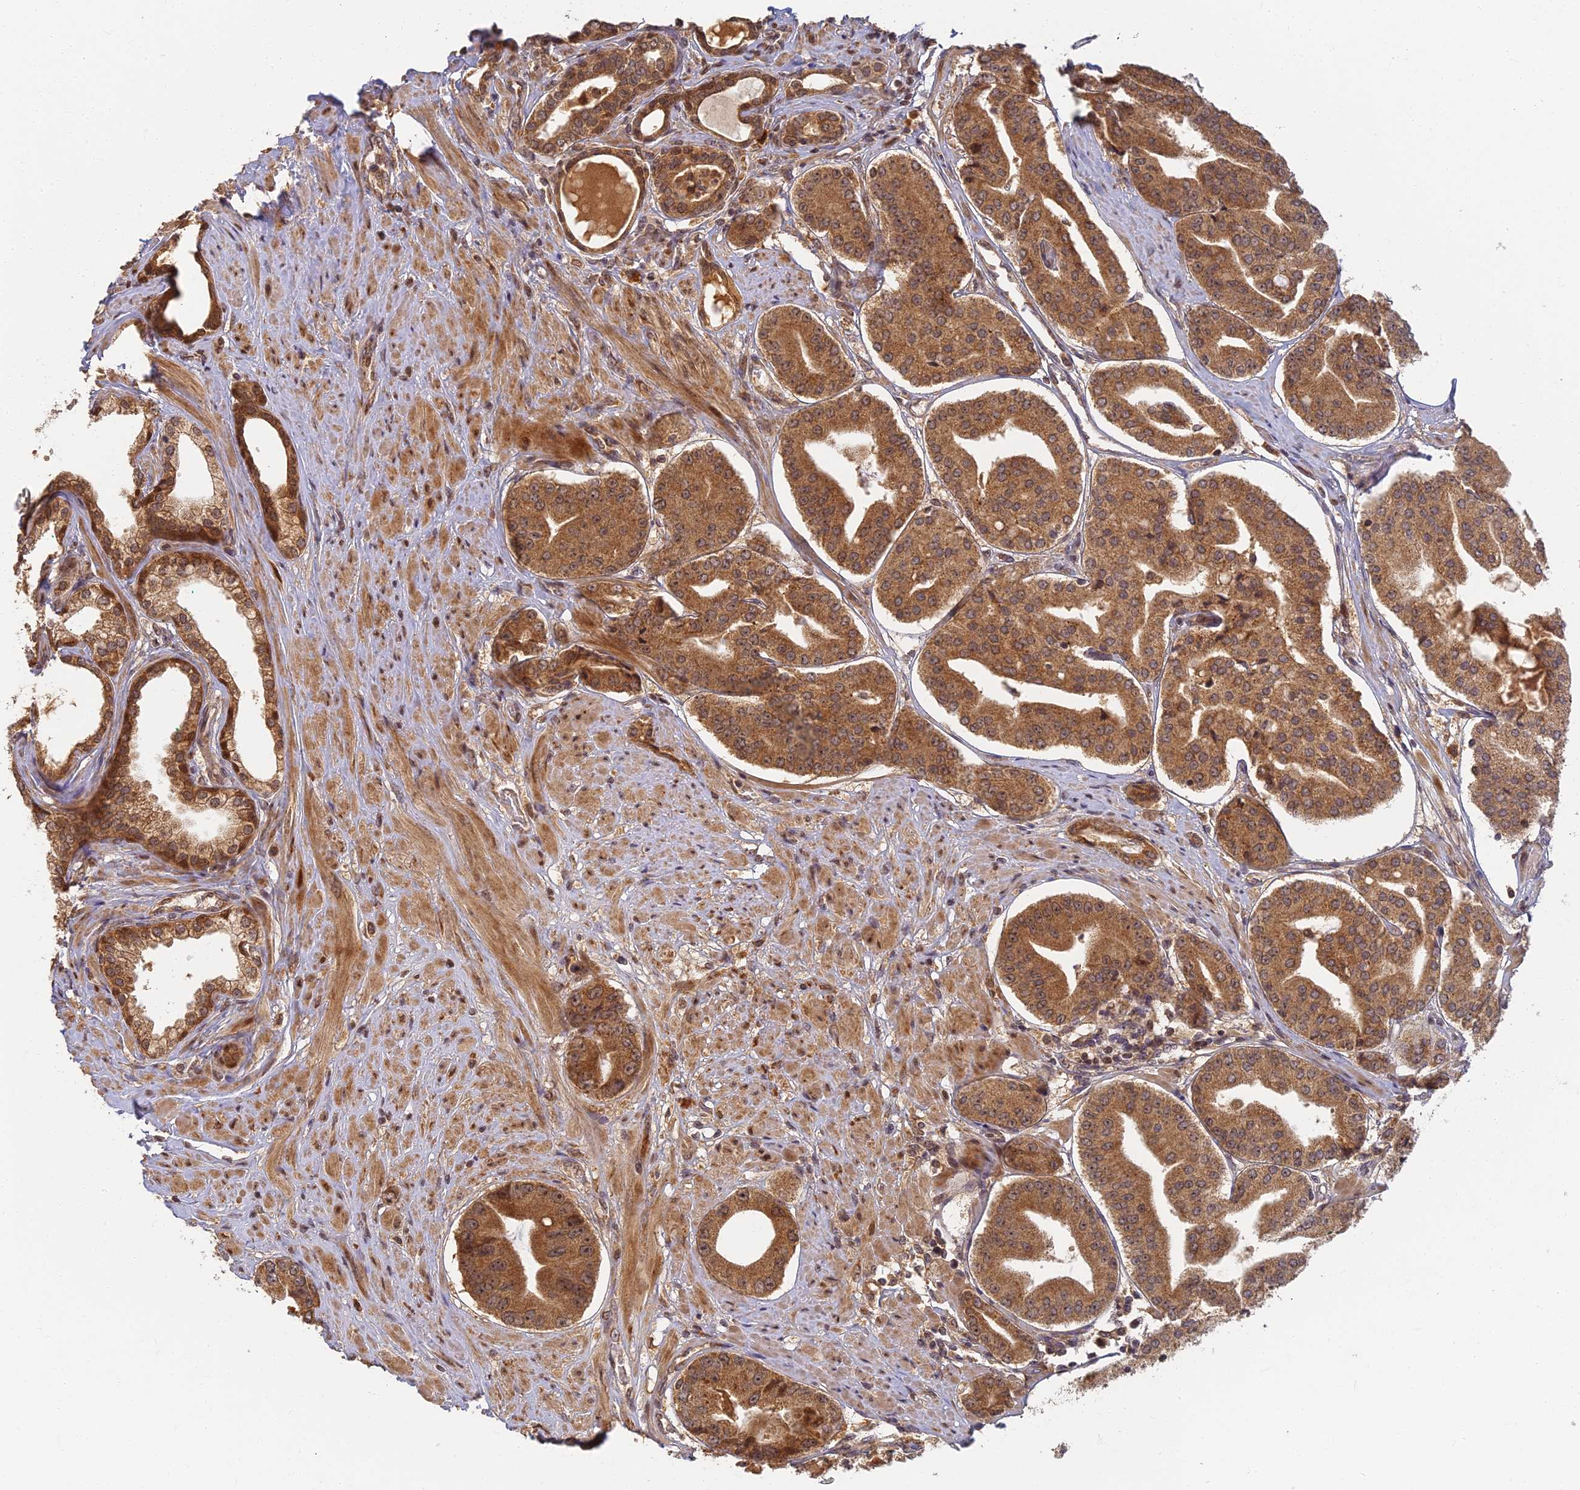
{"staining": {"intensity": "moderate", "quantity": ">75%", "location": "cytoplasmic/membranous"}, "tissue": "prostate cancer", "cell_type": "Tumor cells", "image_type": "cancer", "snomed": [{"axis": "morphology", "description": "Adenocarcinoma, High grade"}, {"axis": "topography", "description": "Prostate"}], "caption": "High-magnification brightfield microscopy of prostate cancer (adenocarcinoma (high-grade)) stained with DAB (brown) and counterstained with hematoxylin (blue). tumor cells exhibit moderate cytoplasmic/membranous staining is seen in approximately>75% of cells.", "gene": "RGL3", "patient": {"sex": "male", "age": 63}}